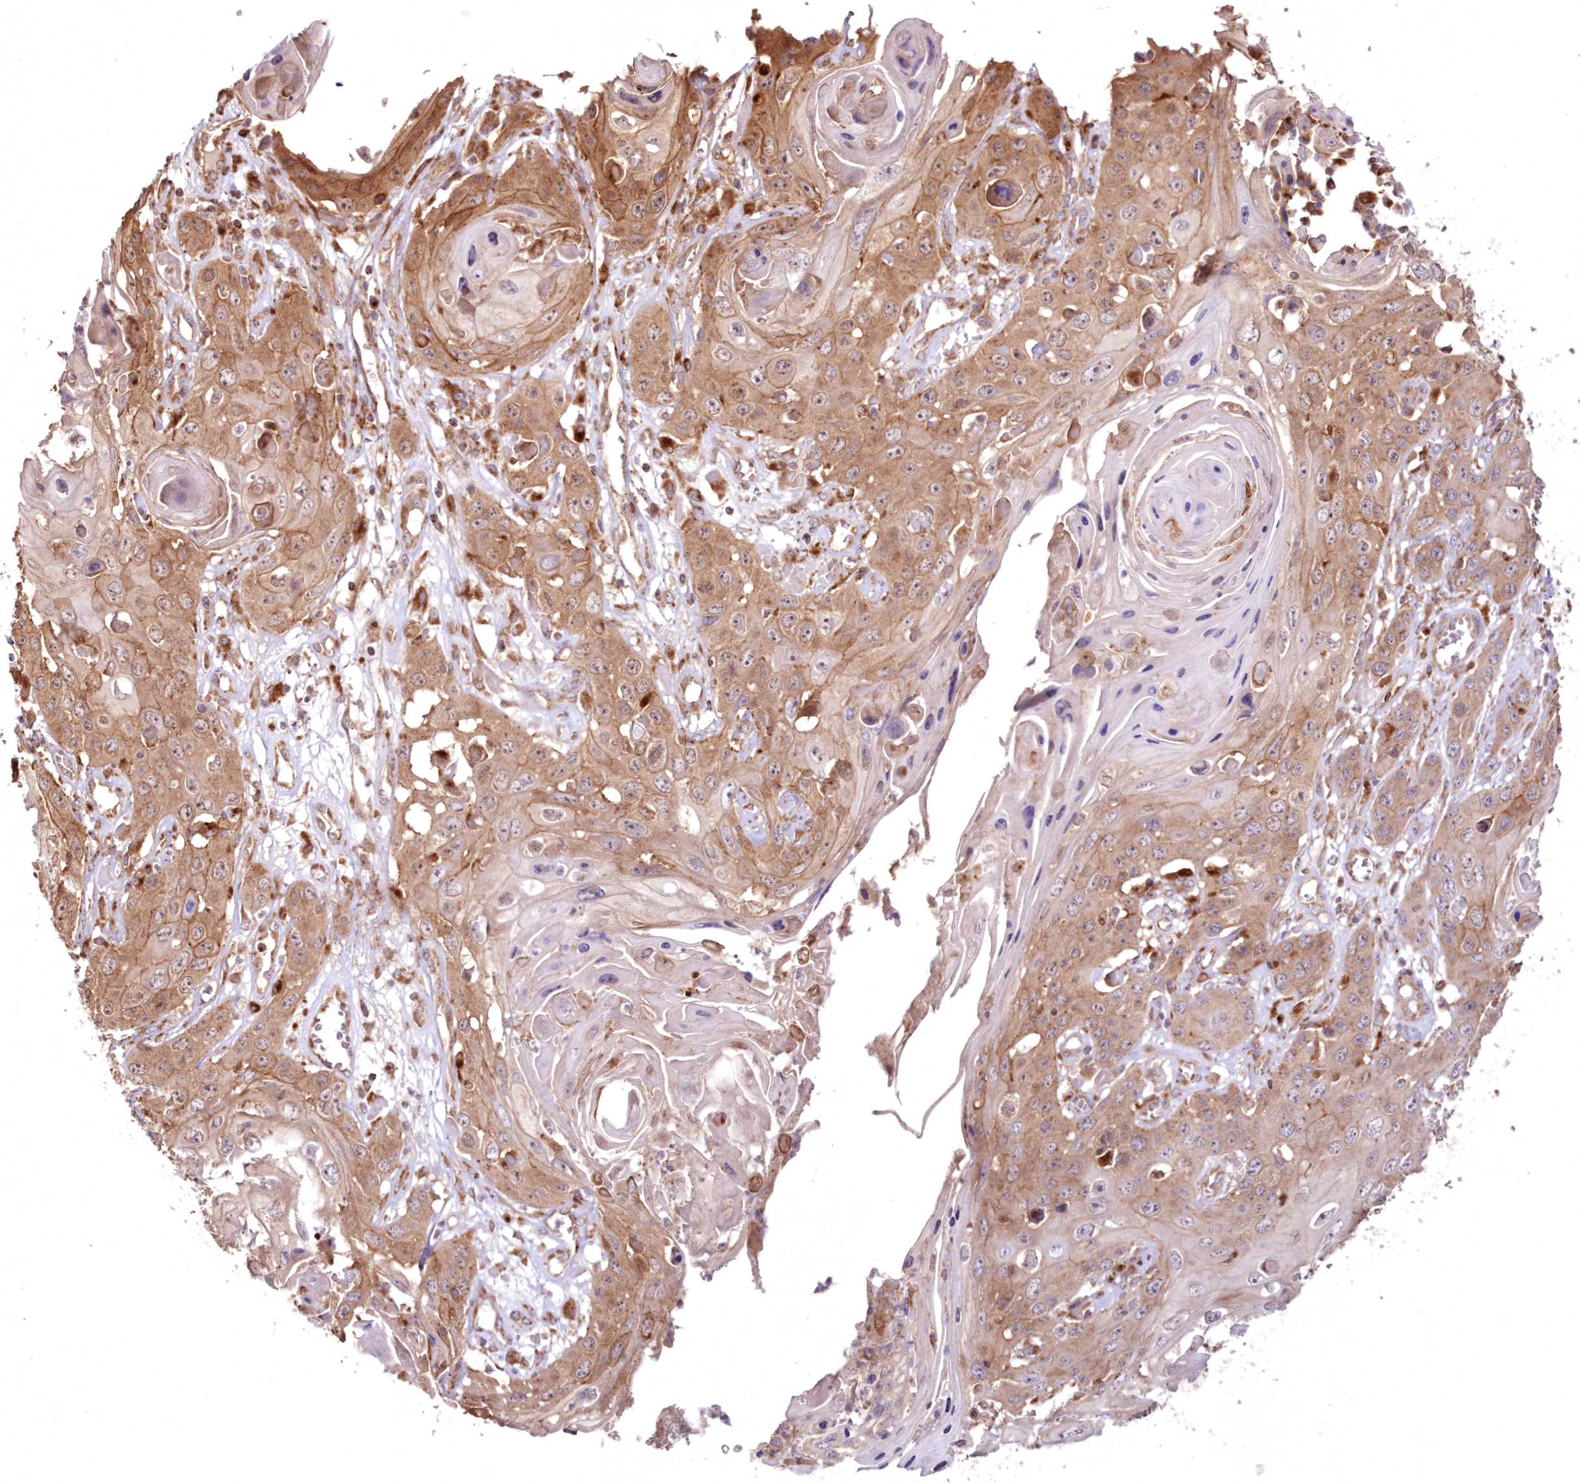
{"staining": {"intensity": "moderate", "quantity": ">75%", "location": "cytoplasmic/membranous"}, "tissue": "skin cancer", "cell_type": "Tumor cells", "image_type": "cancer", "snomed": [{"axis": "morphology", "description": "Squamous cell carcinoma, NOS"}, {"axis": "topography", "description": "Skin"}], "caption": "Immunohistochemical staining of skin cancer (squamous cell carcinoma) shows medium levels of moderate cytoplasmic/membranous protein staining in approximately >75% of tumor cells.", "gene": "DDO", "patient": {"sex": "male", "age": 55}}